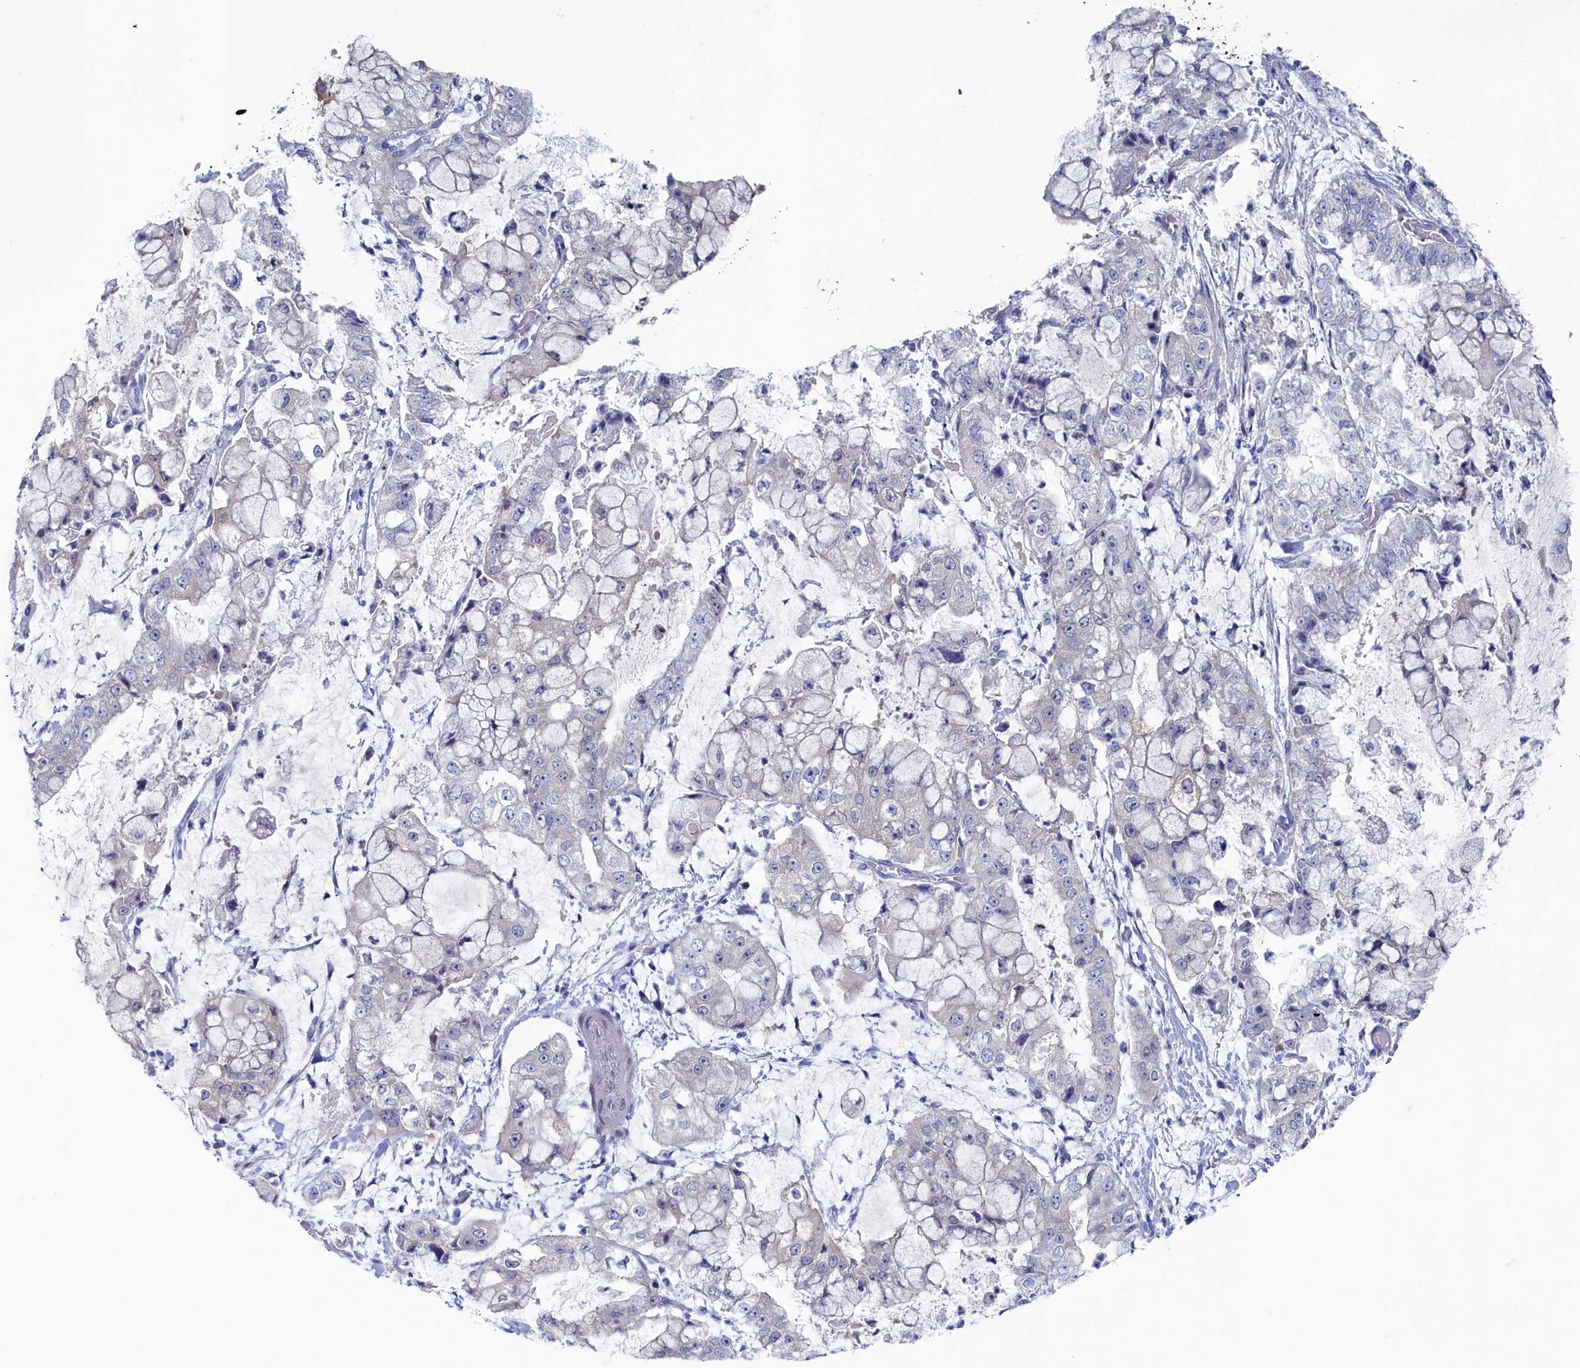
{"staining": {"intensity": "negative", "quantity": "none", "location": "none"}, "tissue": "stomach cancer", "cell_type": "Tumor cells", "image_type": "cancer", "snomed": [{"axis": "morphology", "description": "Adenocarcinoma, NOS"}, {"axis": "topography", "description": "Stomach"}], "caption": "Immunohistochemistry (IHC) photomicrograph of human stomach adenocarcinoma stained for a protein (brown), which shows no expression in tumor cells. The staining is performed using DAB brown chromogen with nuclei counter-stained in using hematoxylin.", "gene": "WDR76", "patient": {"sex": "male", "age": 76}}